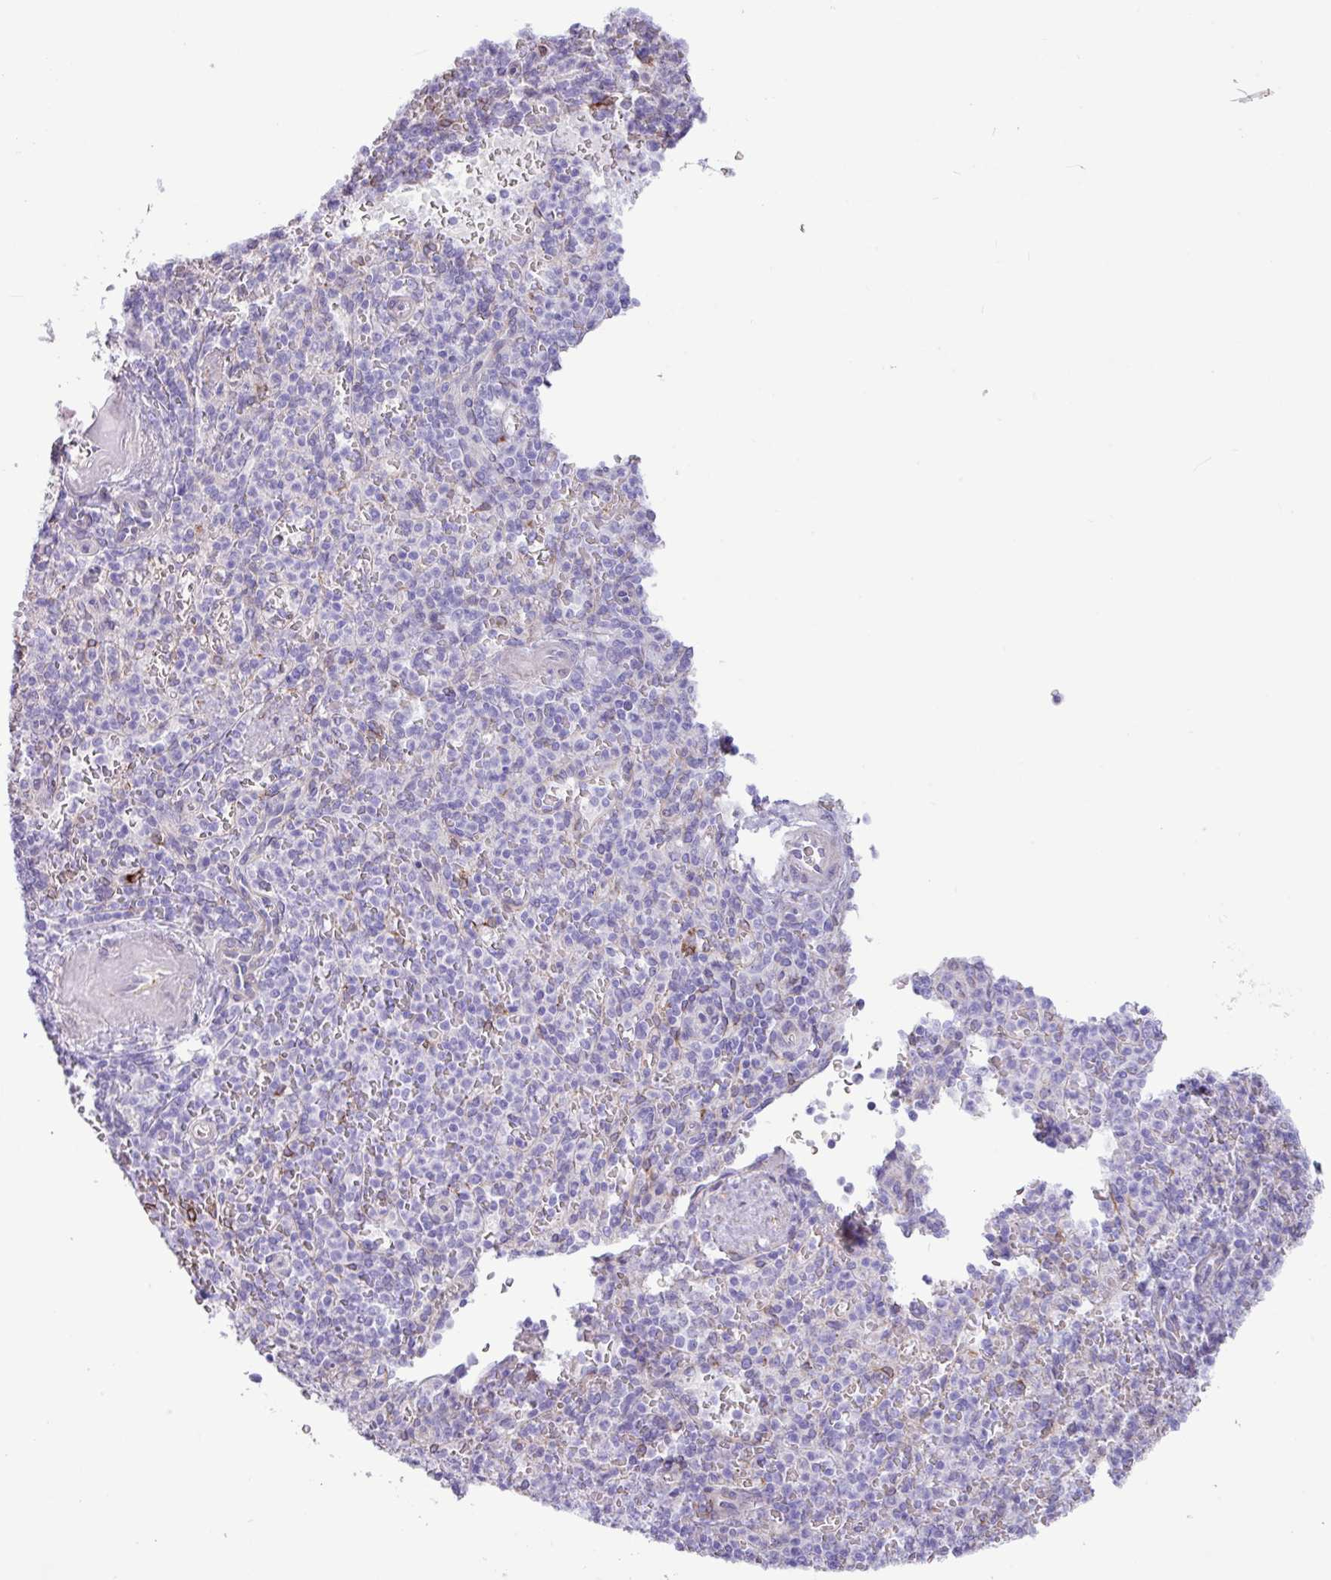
{"staining": {"intensity": "negative", "quantity": "none", "location": "none"}, "tissue": "spleen", "cell_type": "Cells in red pulp", "image_type": "normal", "snomed": [{"axis": "morphology", "description": "Normal tissue, NOS"}, {"axis": "topography", "description": "Spleen"}], "caption": "Protein analysis of benign spleen exhibits no significant positivity in cells in red pulp. (DAB (3,3'-diaminobenzidine) immunohistochemistry (IHC) visualized using brightfield microscopy, high magnification).", "gene": "SLC38A1", "patient": {"sex": "female", "age": 74}}